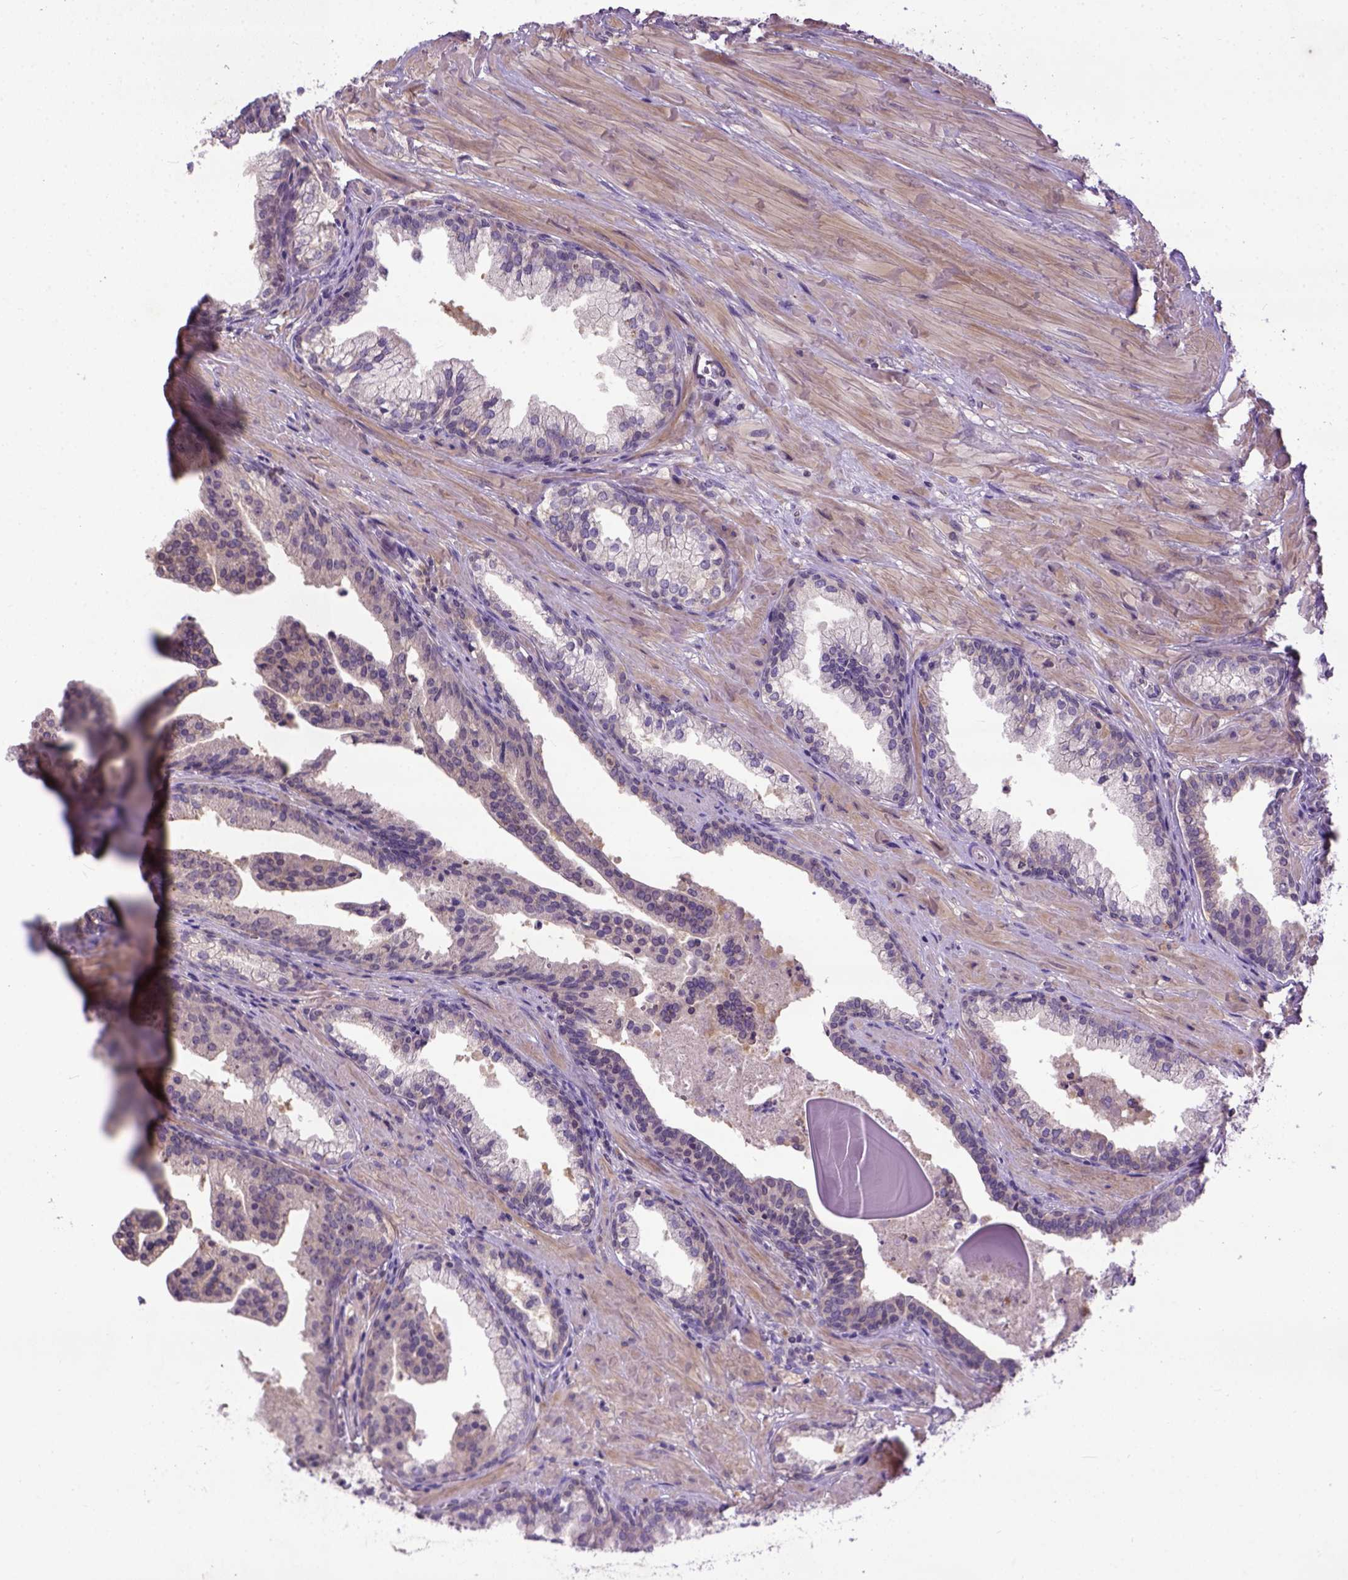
{"staining": {"intensity": "negative", "quantity": "none", "location": "none"}, "tissue": "prostate cancer", "cell_type": "Tumor cells", "image_type": "cancer", "snomed": [{"axis": "morphology", "description": "Adenocarcinoma, NOS"}, {"axis": "topography", "description": "Prostate and seminal vesicle, NOS"}, {"axis": "topography", "description": "Prostate"}], "caption": "Protein analysis of prostate cancer exhibits no significant staining in tumor cells. (Brightfield microscopy of DAB (3,3'-diaminobenzidine) IHC at high magnification).", "gene": "CPNE1", "patient": {"sex": "male", "age": 44}}